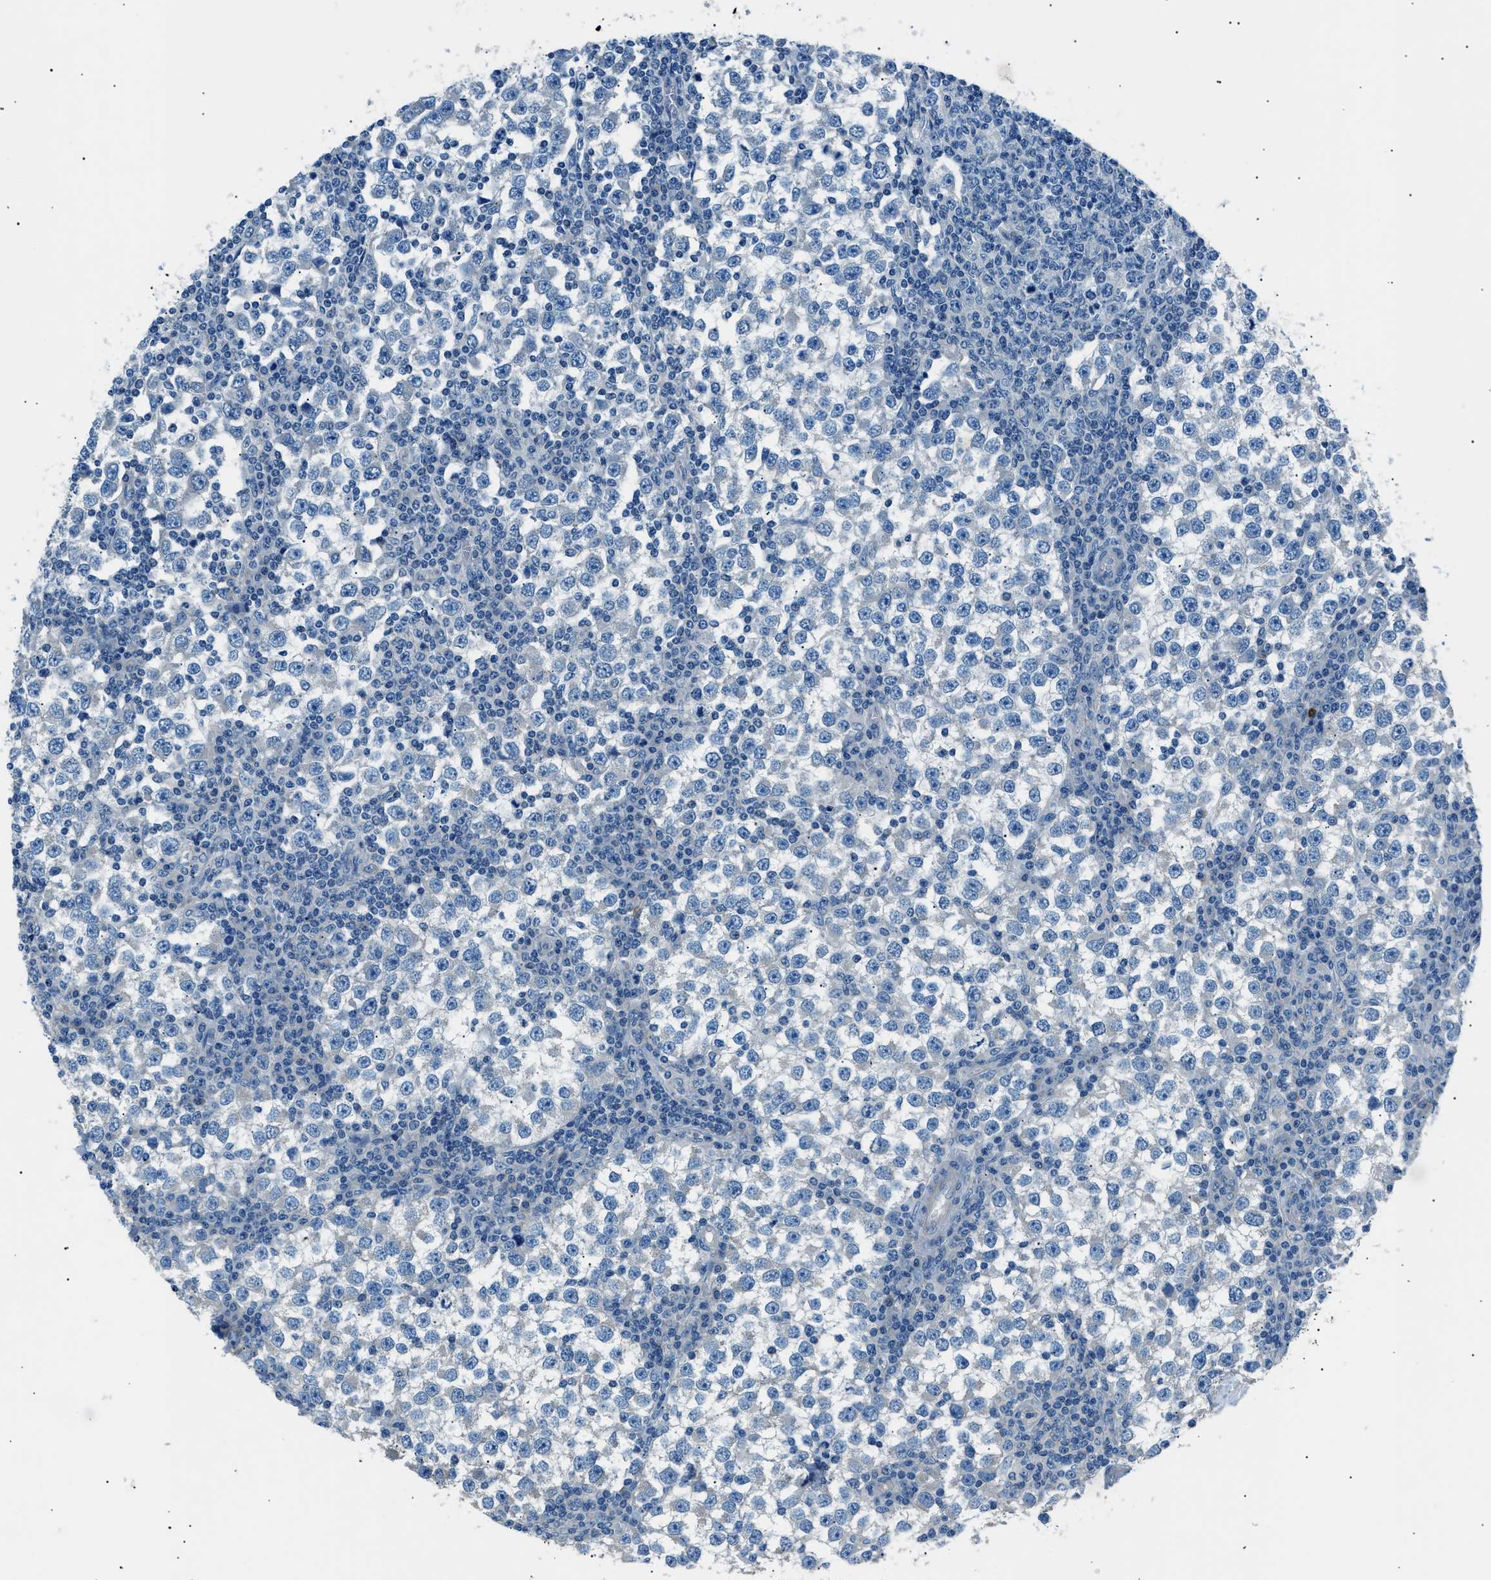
{"staining": {"intensity": "negative", "quantity": "none", "location": "none"}, "tissue": "testis cancer", "cell_type": "Tumor cells", "image_type": "cancer", "snomed": [{"axis": "morphology", "description": "Seminoma, NOS"}, {"axis": "topography", "description": "Testis"}], "caption": "This is an immunohistochemistry (IHC) photomicrograph of testis cancer (seminoma). There is no expression in tumor cells.", "gene": "LRRC37B", "patient": {"sex": "male", "age": 65}}